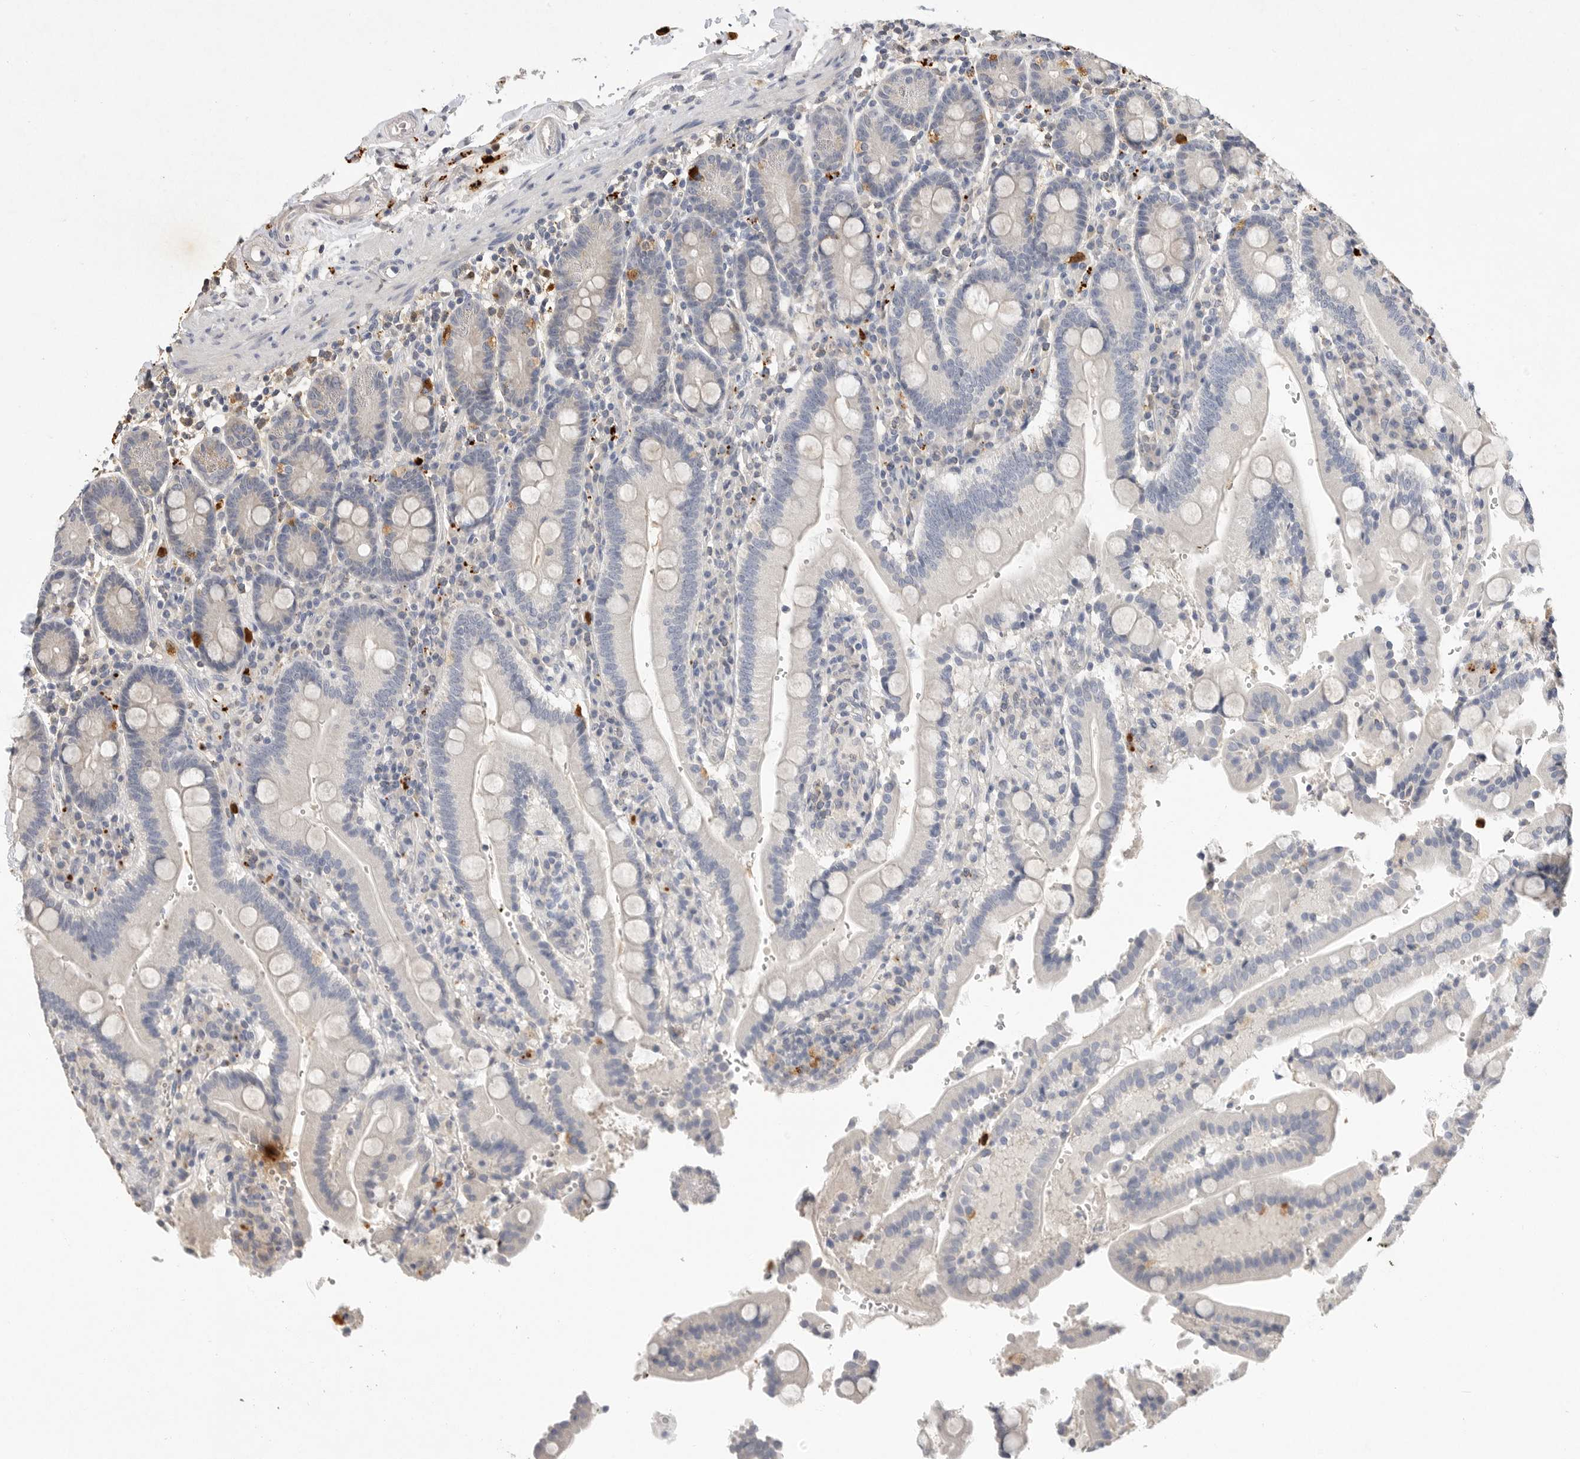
{"staining": {"intensity": "moderate", "quantity": "<25%", "location": "cytoplasmic/membranous"}, "tissue": "duodenum", "cell_type": "Glandular cells", "image_type": "normal", "snomed": [{"axis": "morphology", "description": "Normal tissue, NOS"}, {"axis": "topography", "description": "Small intestine, NOS"}], "caption": "Immunohistochemistry (IHC) of normal human duodenum demonstrates low levels of moderate cytoplasmic/membranous expression in about <25% of glandular cells.", "gene": "LTBR", "patient": {"sex": "female", "age": 71}}